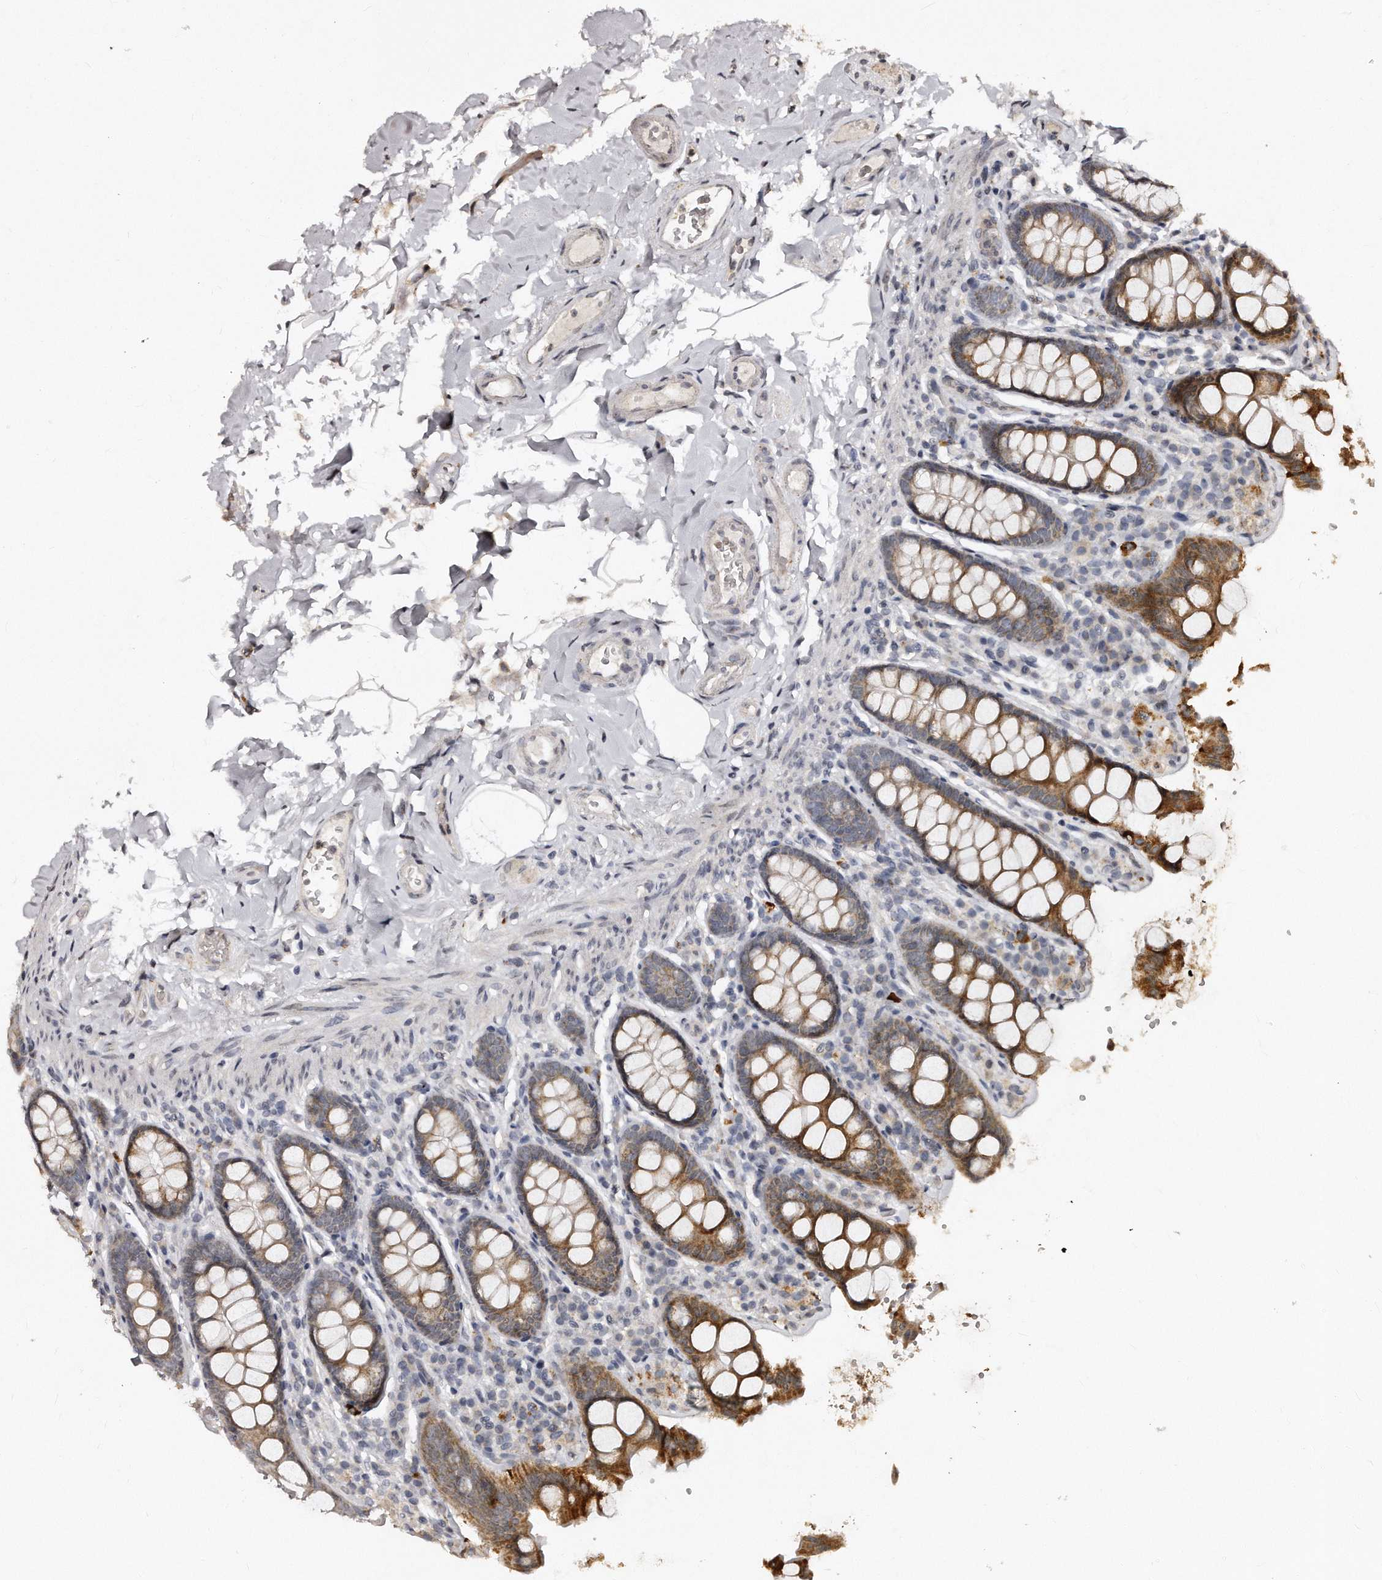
{"staining": {"intensity": "negative", "quantity": "none", "location": "none"}, "tissue": "colon", "cell_type": "Endothelial cells", "image_type": "normal", "snomed": [{"axis": "morphology", "description": "Normal tissue, NOS"}, {"axis": "topography", "description": "Colon"}, {"axis": "topography", "description": "Peripheral nerve tissue"}], "caption": "Endothelial cells show no significant staining in benign colon. (DAB (3,3'-diaminobenzidine) immunohistochemistry (IHC) visualized using brightfield microscopy, high magnification).", "gene": "TSHR", "patient": {"sex": "female", "age": 61}}